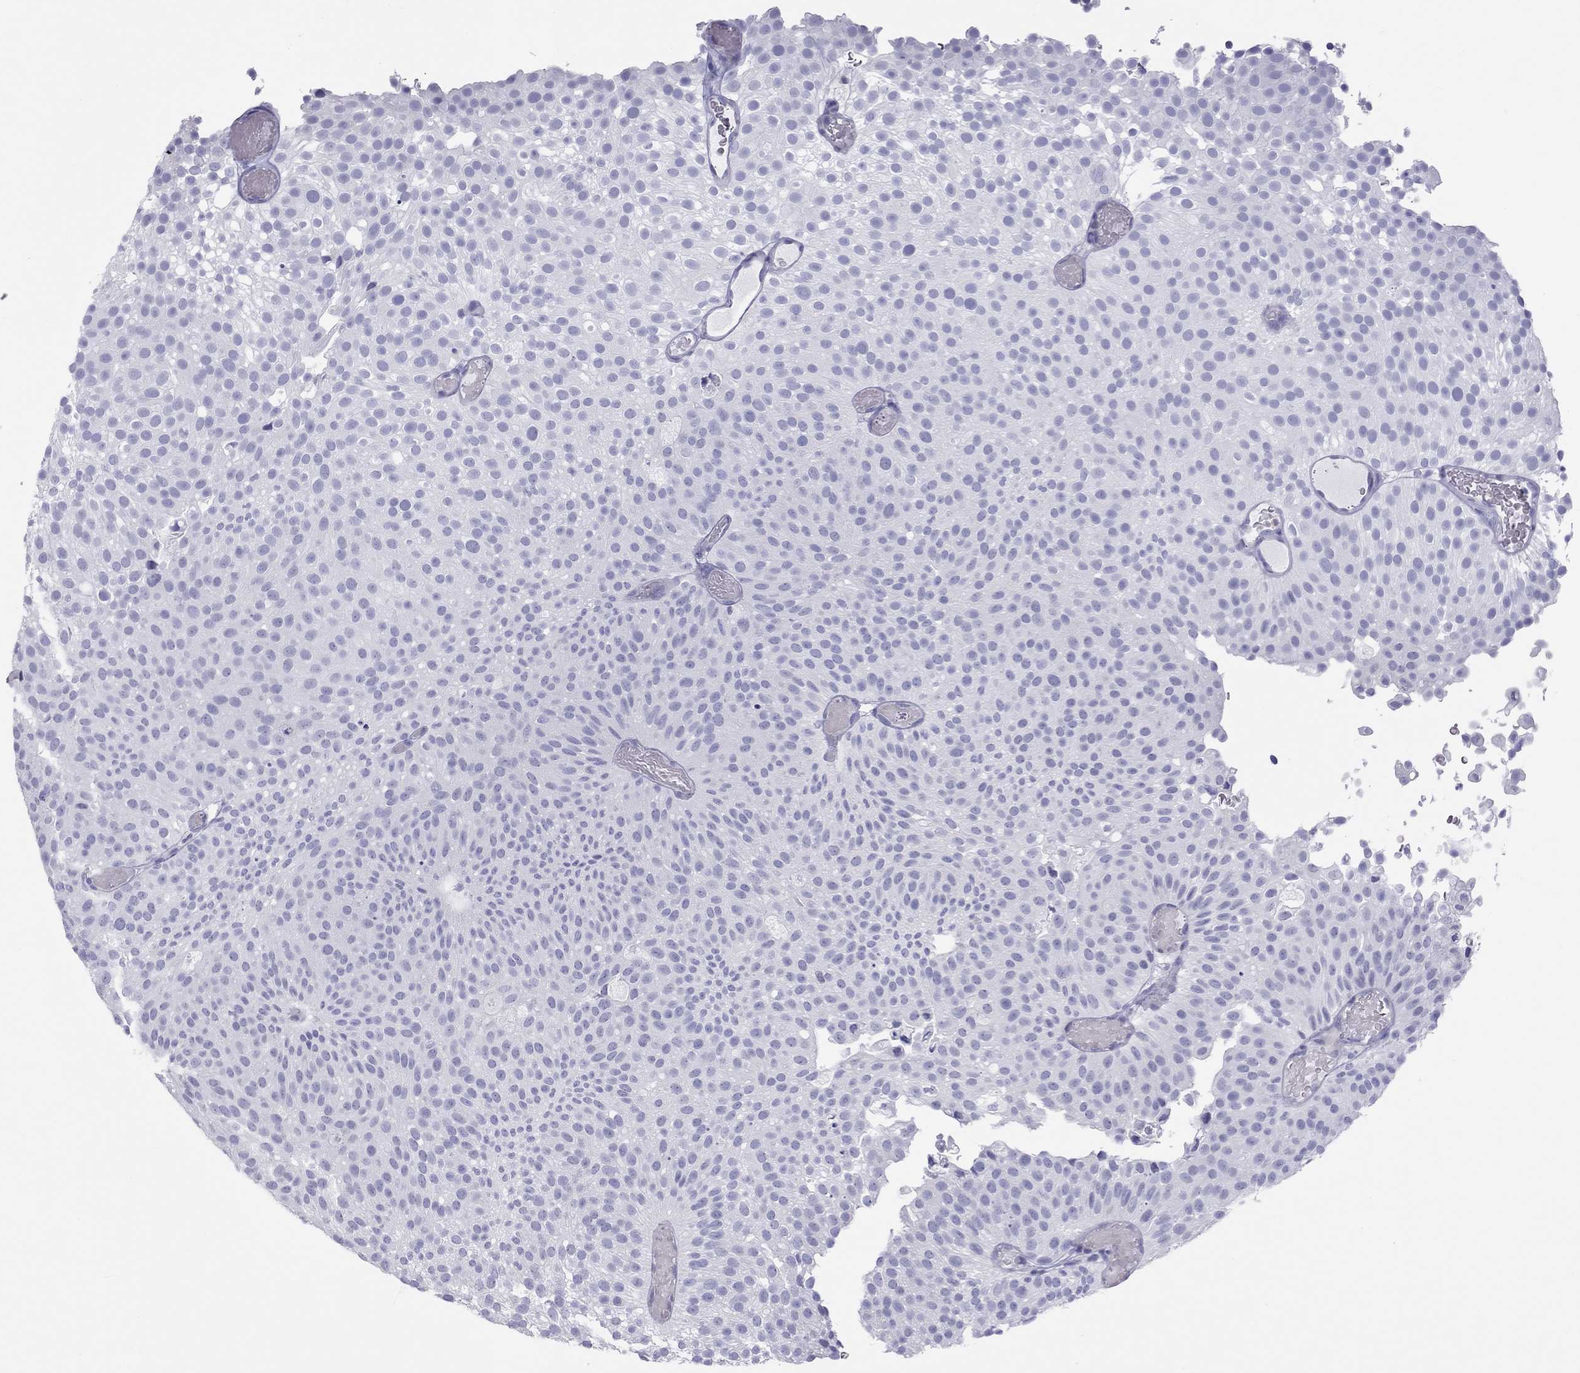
{"staining": {"intensity": "negative", "quantity": "none", "location": "none"}, "tissue": "urothelial cancer", "cell_type": "Tumor cells", "image_type": "cancer", "snomed": [{"axis": "morphology", "description": "Urothelial carcinoma, Low grade"}, {"axis": "topography", "description": "Urinary bladder"}], "caption": "This photomicrograph is of low-grade urothelial carcinoma stained with IHC to label a protein in brown with the nuclei are counter-stained blue. There is no positivity in tumor cells. Nuclei are stained in blue.", "gene": "STAG3", "patient": {"sex": "male", "age": 78}}